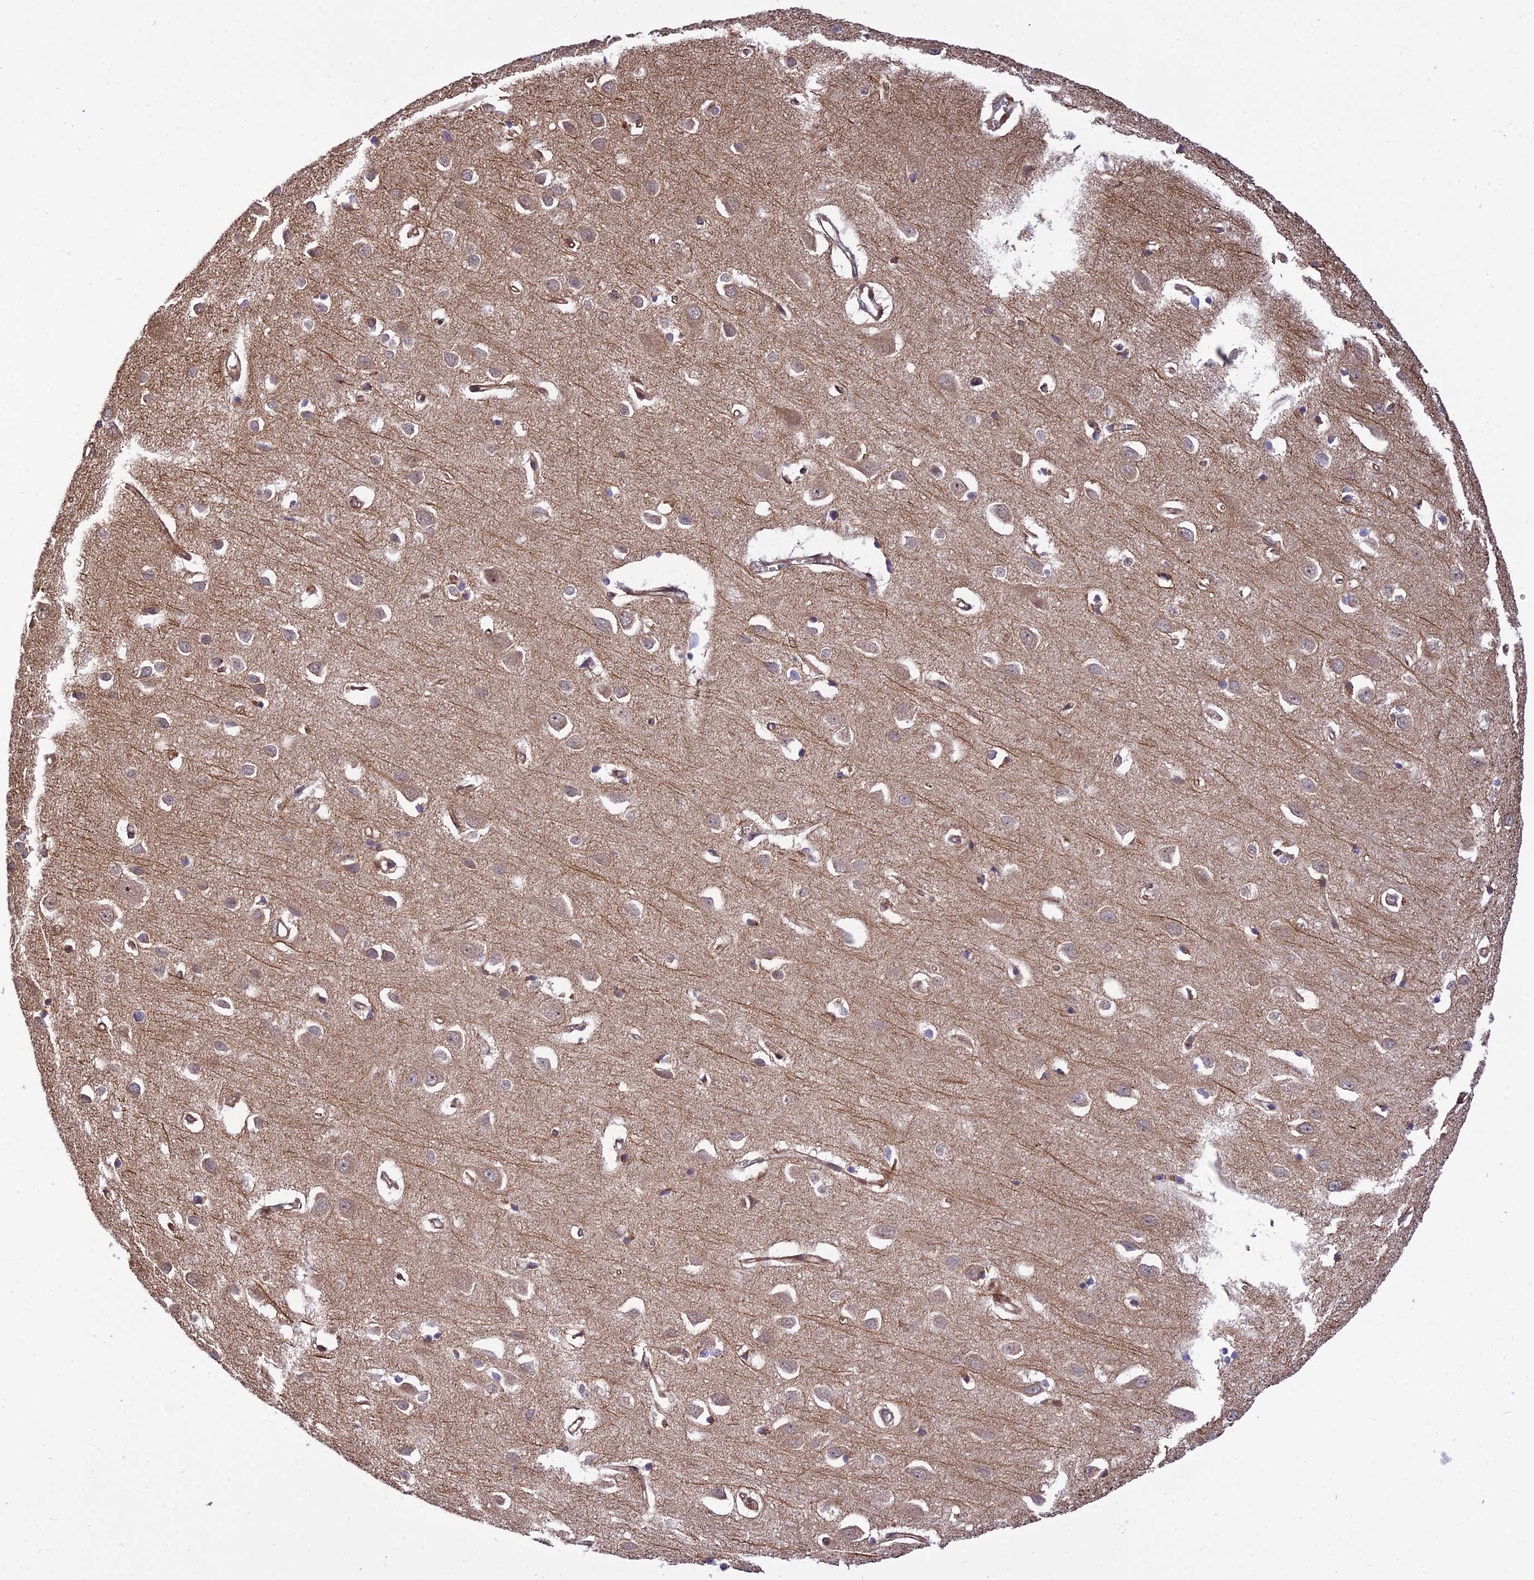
{"staining": {"intensity": "weak", "quantity": ">75%", "location": "cytoplasmic/membranous"}, "tissue": "cerebral cortex", "cell_type": "Endothelial cells", "image_type": "normal", "snomed": [{"axis": "morphology", "description": "Normal tissue, NOS"}, {"axis": "topography", "description": "Cerebral cortex"}], "caption": "Immunohistochemistry staining of normal cerebral cortex, which shows low levels of weak cytoplasmic/membranous expression in approximately >75% of endothelial cells indicating weak cytoplasmic/membranous protein positivity. The staining was performed using DAB (3,3'-diaminobenzidine) (brown) for protein detection and nuclei were counterstained in hematoxylin (blue).", "gene": "SMG6", "patient": {"sex": "female", "age": 64}}